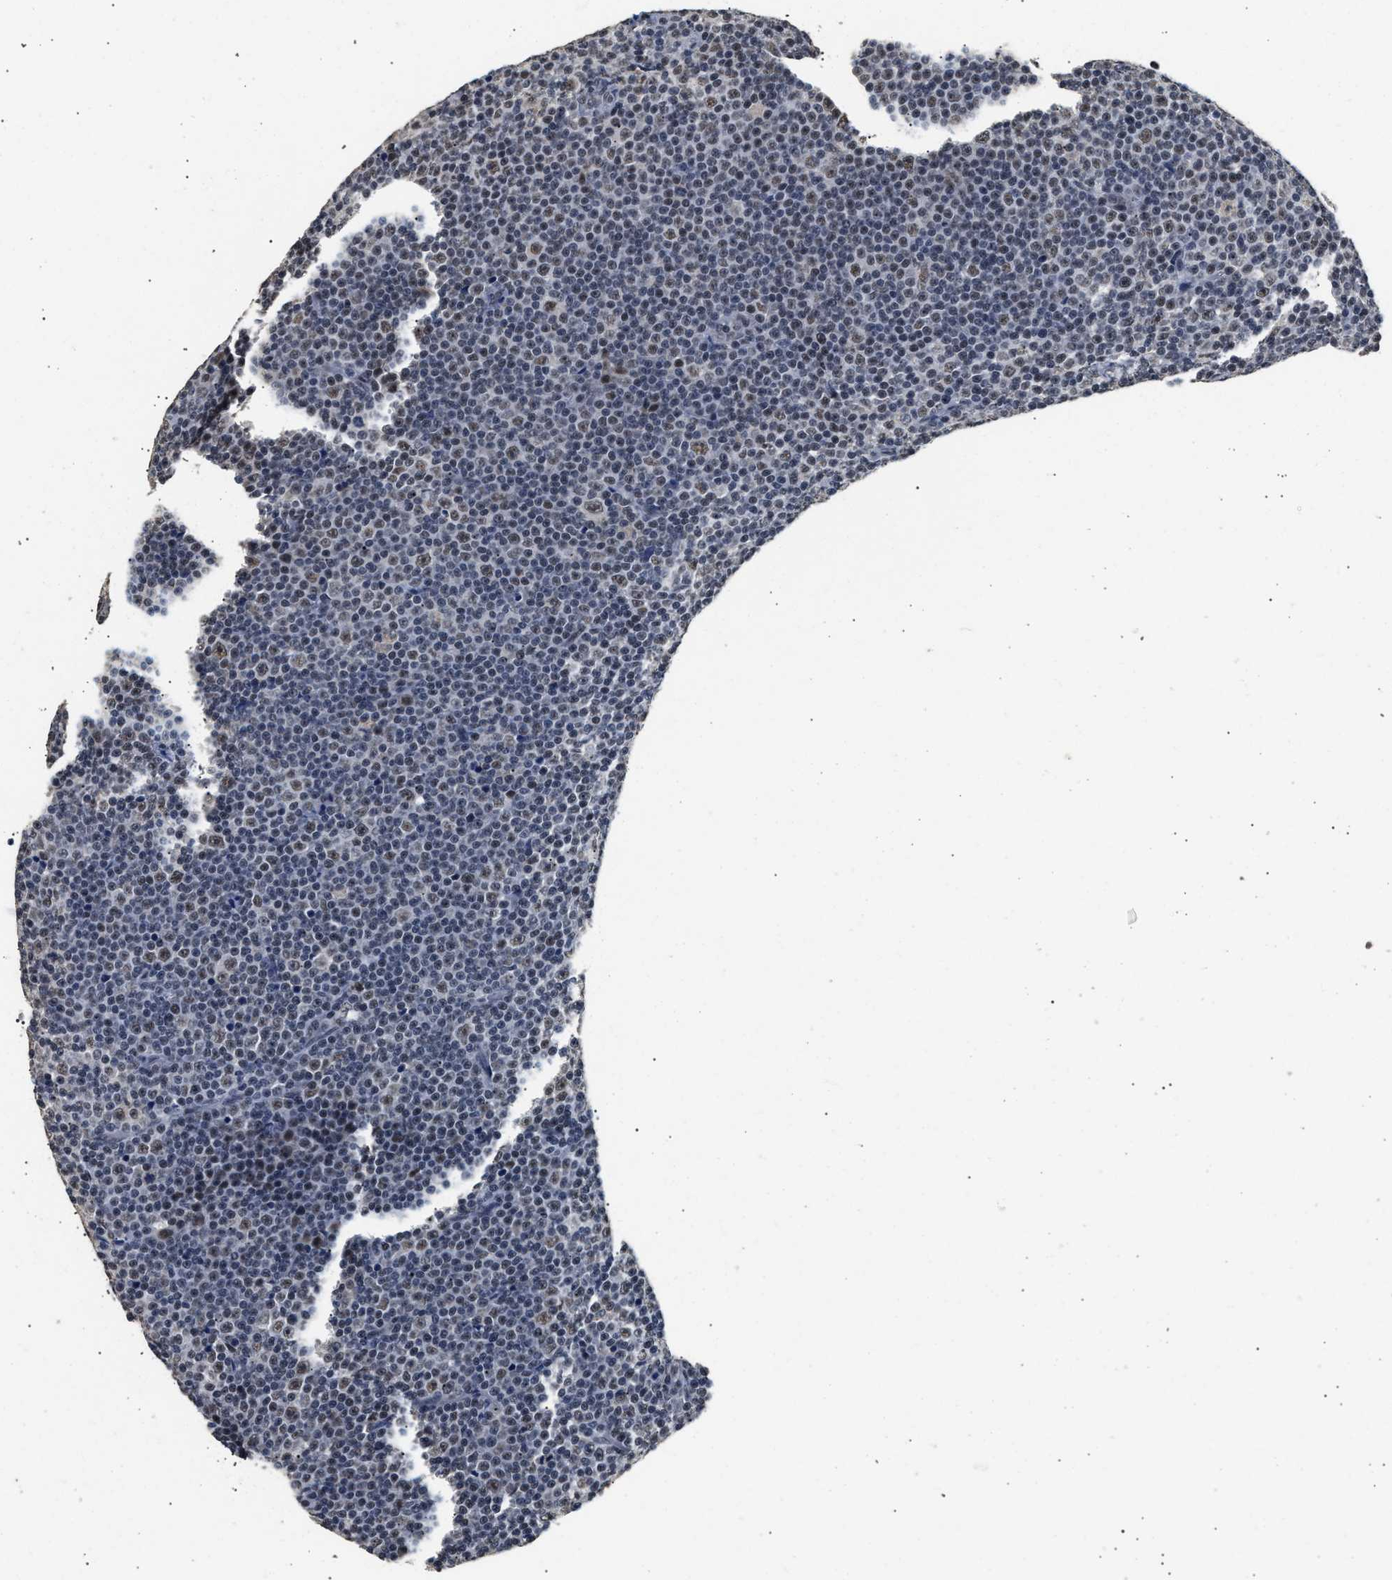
{"staining": {"intensity": "weak", "quantity": "<25%", "location": "nuclear"}, "tissue": "lymphoma", "cell_type": "Tumor cells", "image_type": "cancer", "snomed": [{"axis": "morphology", "description": "Malignant lymphoma, non-Hodgkin's type, Low grade"}, {"axis": "topography", "description": "Lymph node"}], "caption": "The micrograph reveals no significant expression in tumor cells of low-grade malignant lymphoma, non-Hodgkin's type.", "gene": "THOC1", "patient": {"sex": "female", "age": 67}}